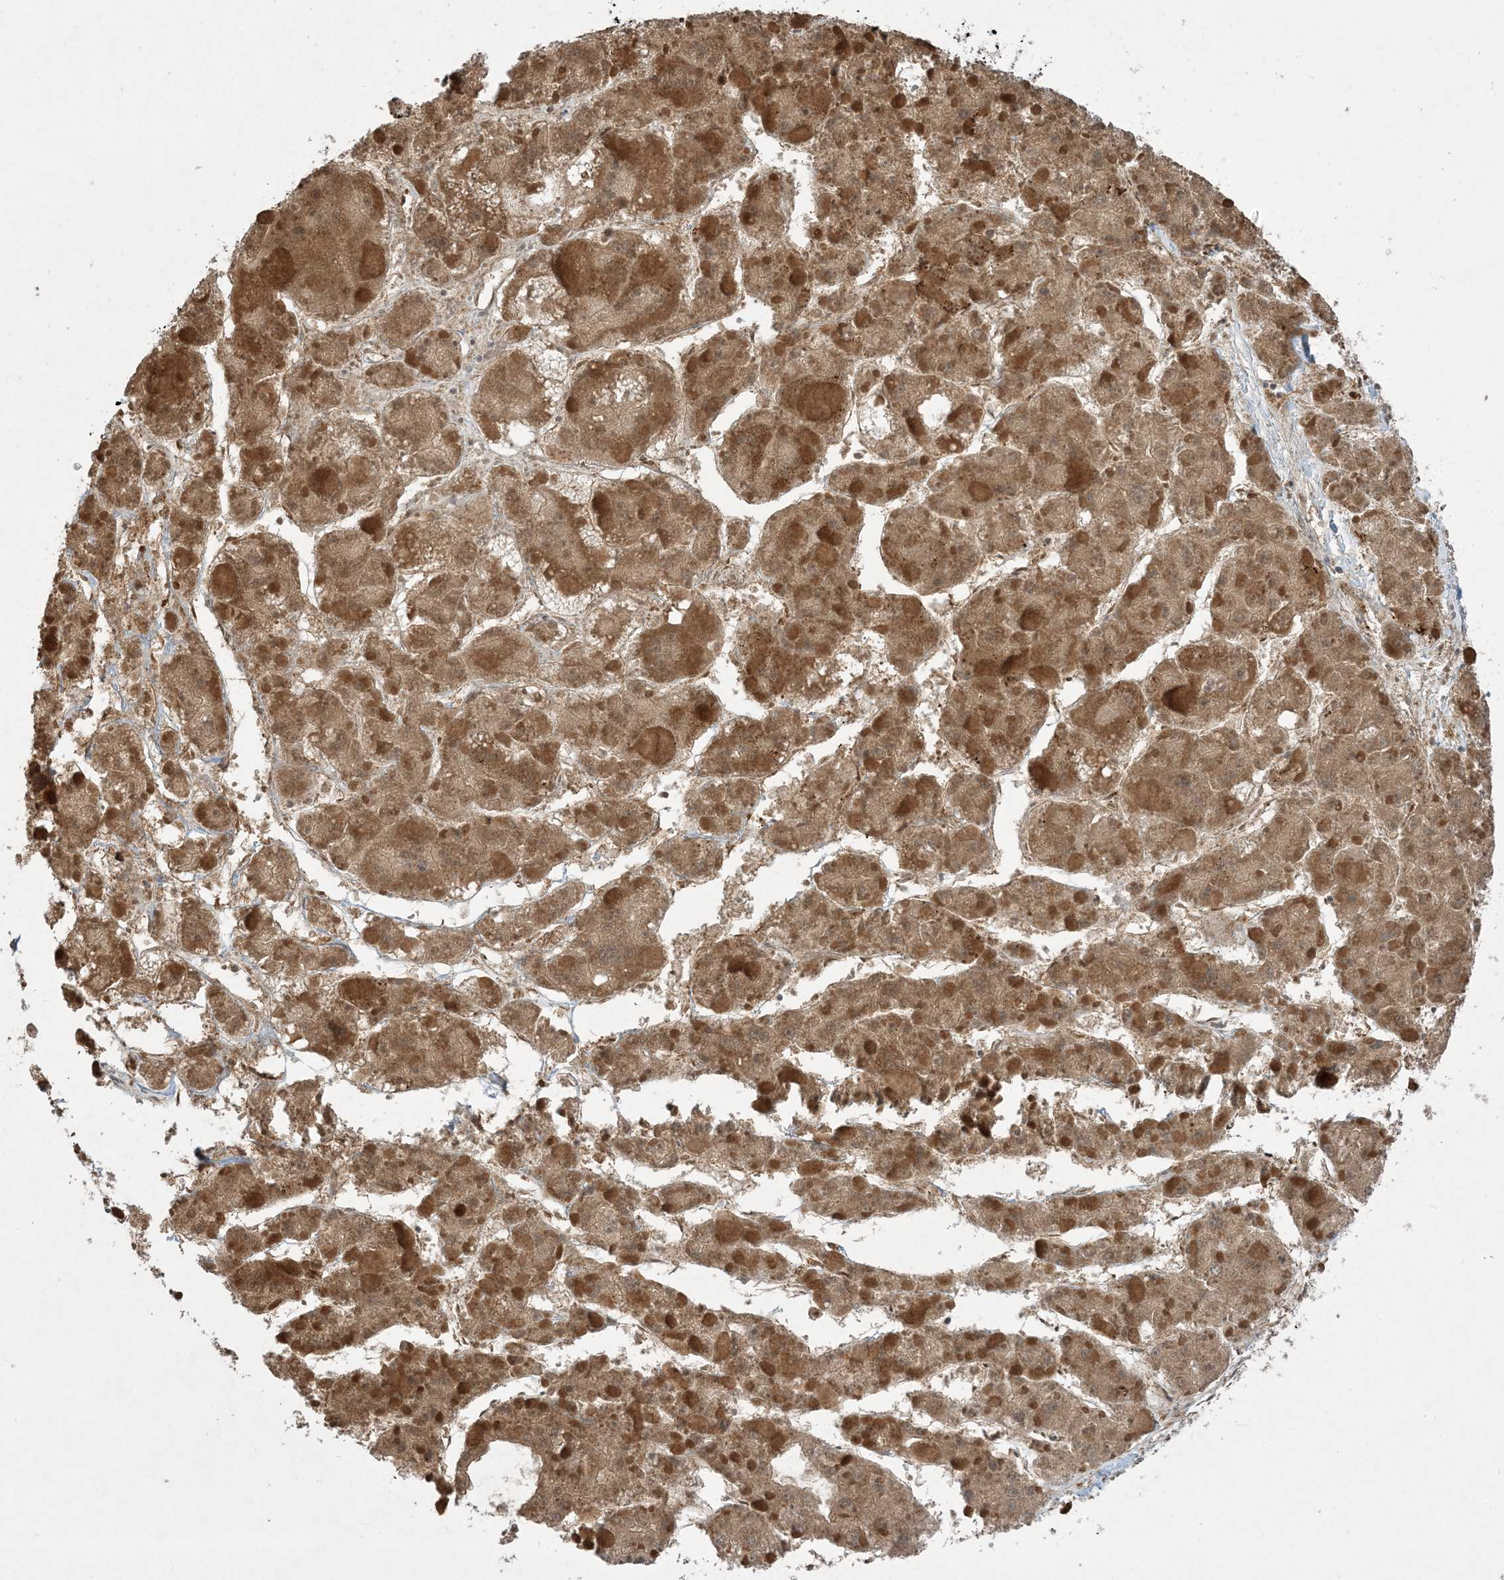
{"staining": {"intensity": "moderate", "quantity": ">75%", "location": "cytoplasmic/membranous"}, "tissue": "liver cancer", "cell_type": "Tumor cells", "image_type": "cancer", "snomed": [{"axis": "morphology", "description": "Carcinoma, Hepatocellular, NOS"}, {"axis": "topography", "description": "Liver"}], "caption": "Brown immunohistochemical staining in human liver hepatocellular carcinoma demonstrates moderate cytoplasmic/membranous expression in approximately >75% of tumor cells. (Brightfield microscopy of DAB IHC at high magnification).", "gene": "PPM1F", "patient": {"sex": "female", "age": 73}}